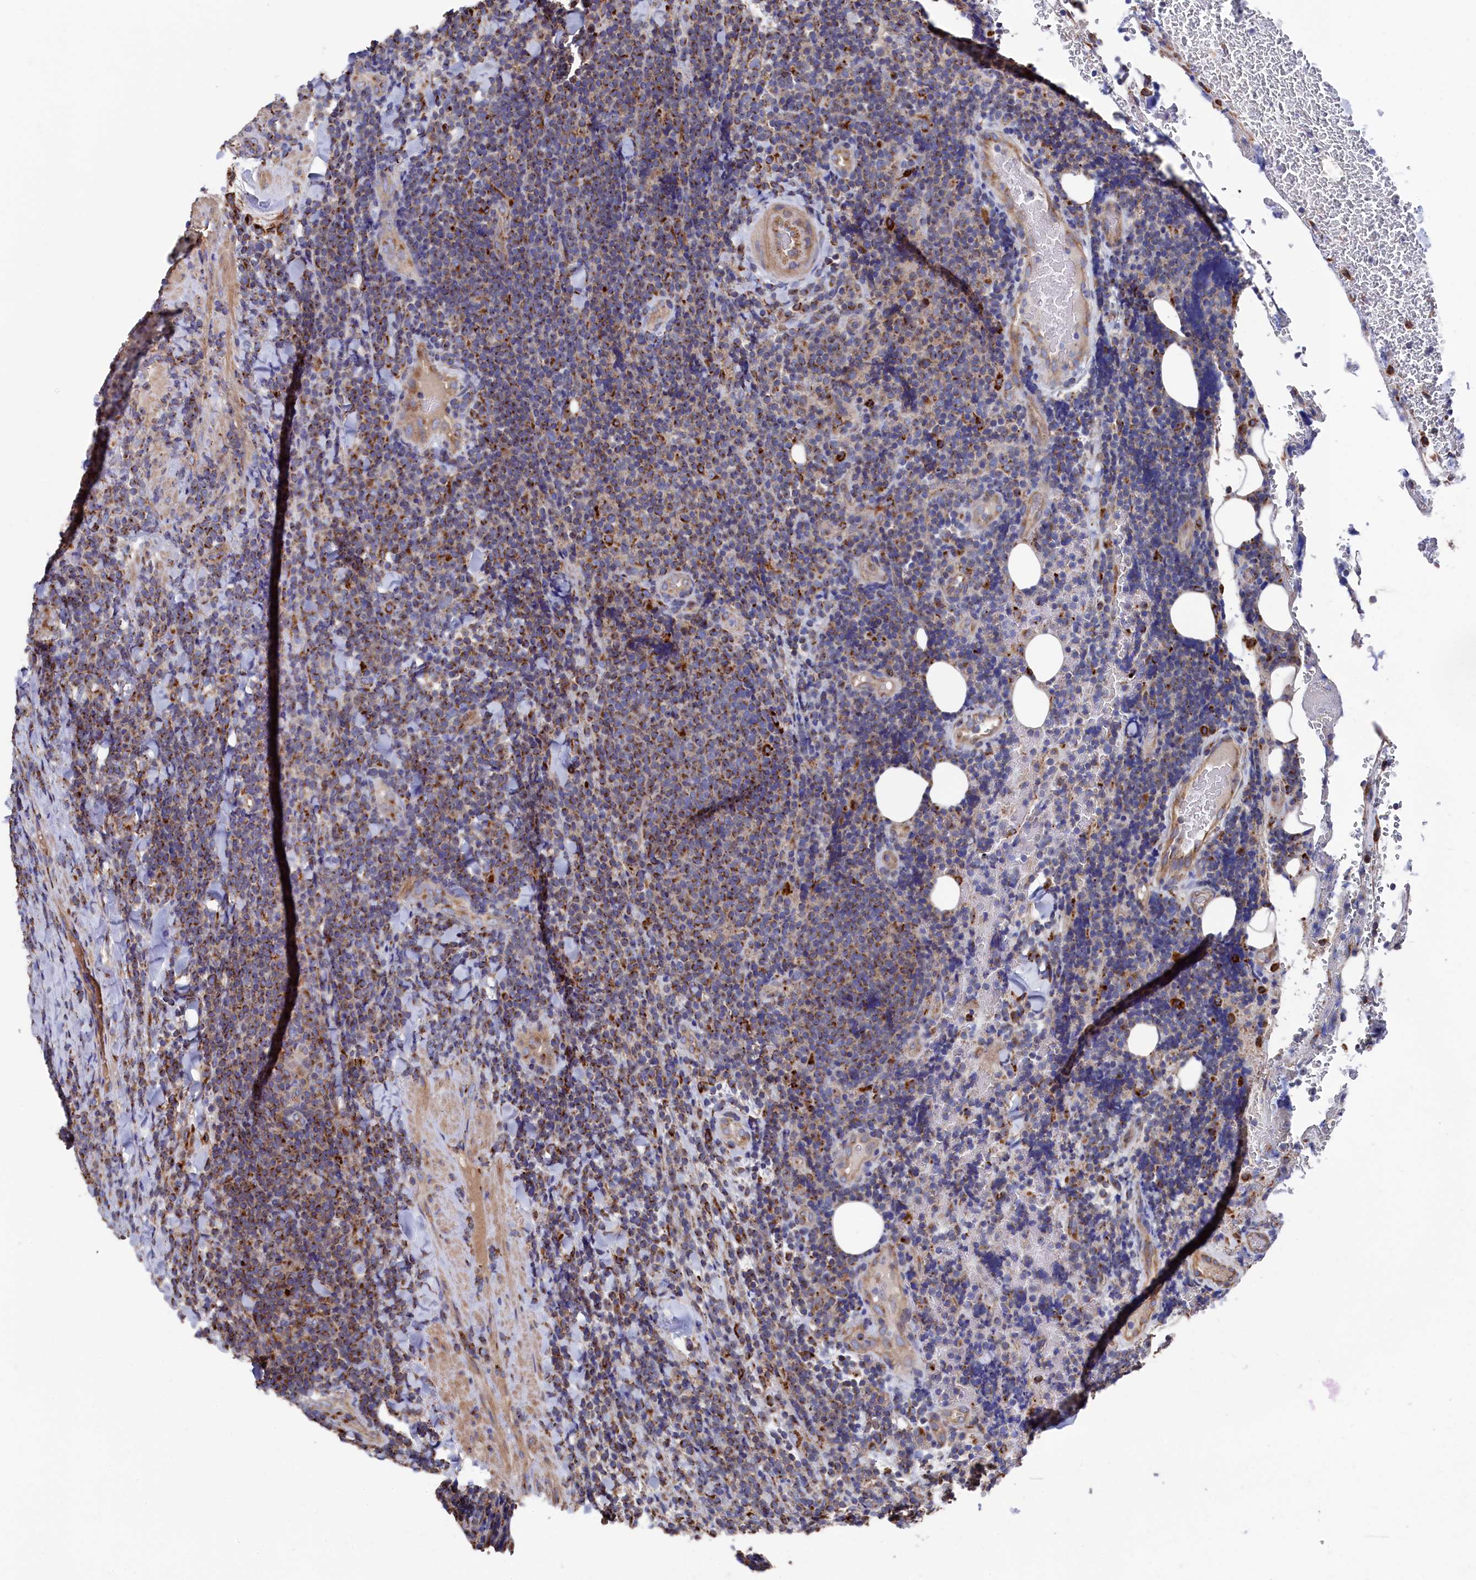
{"staining": {"intensity": "moderate", "quantity": ">75%", "location": "cytoplasmic/membranous"}, "tissue": "lymphoma", "cell_type": "Tumor cells", "image_type": "cancer", "snomed": [{"axis": "morphology", "description": "Malignant lymphoma, non-Hodgkin's type, Low grade"}, {"axis": "topography", "description": "Lymph node"}], "caption": "A histopathology image showing moderate cytoplasmic/membranous staining in about >75% of tumor cells in low-grade malignant lymphoma, non-Hodgkin's type, as visualized by brown immunohistochemical staining.", "gene": "PRRC1", "patient": {"sex": "male", "age": 66}}